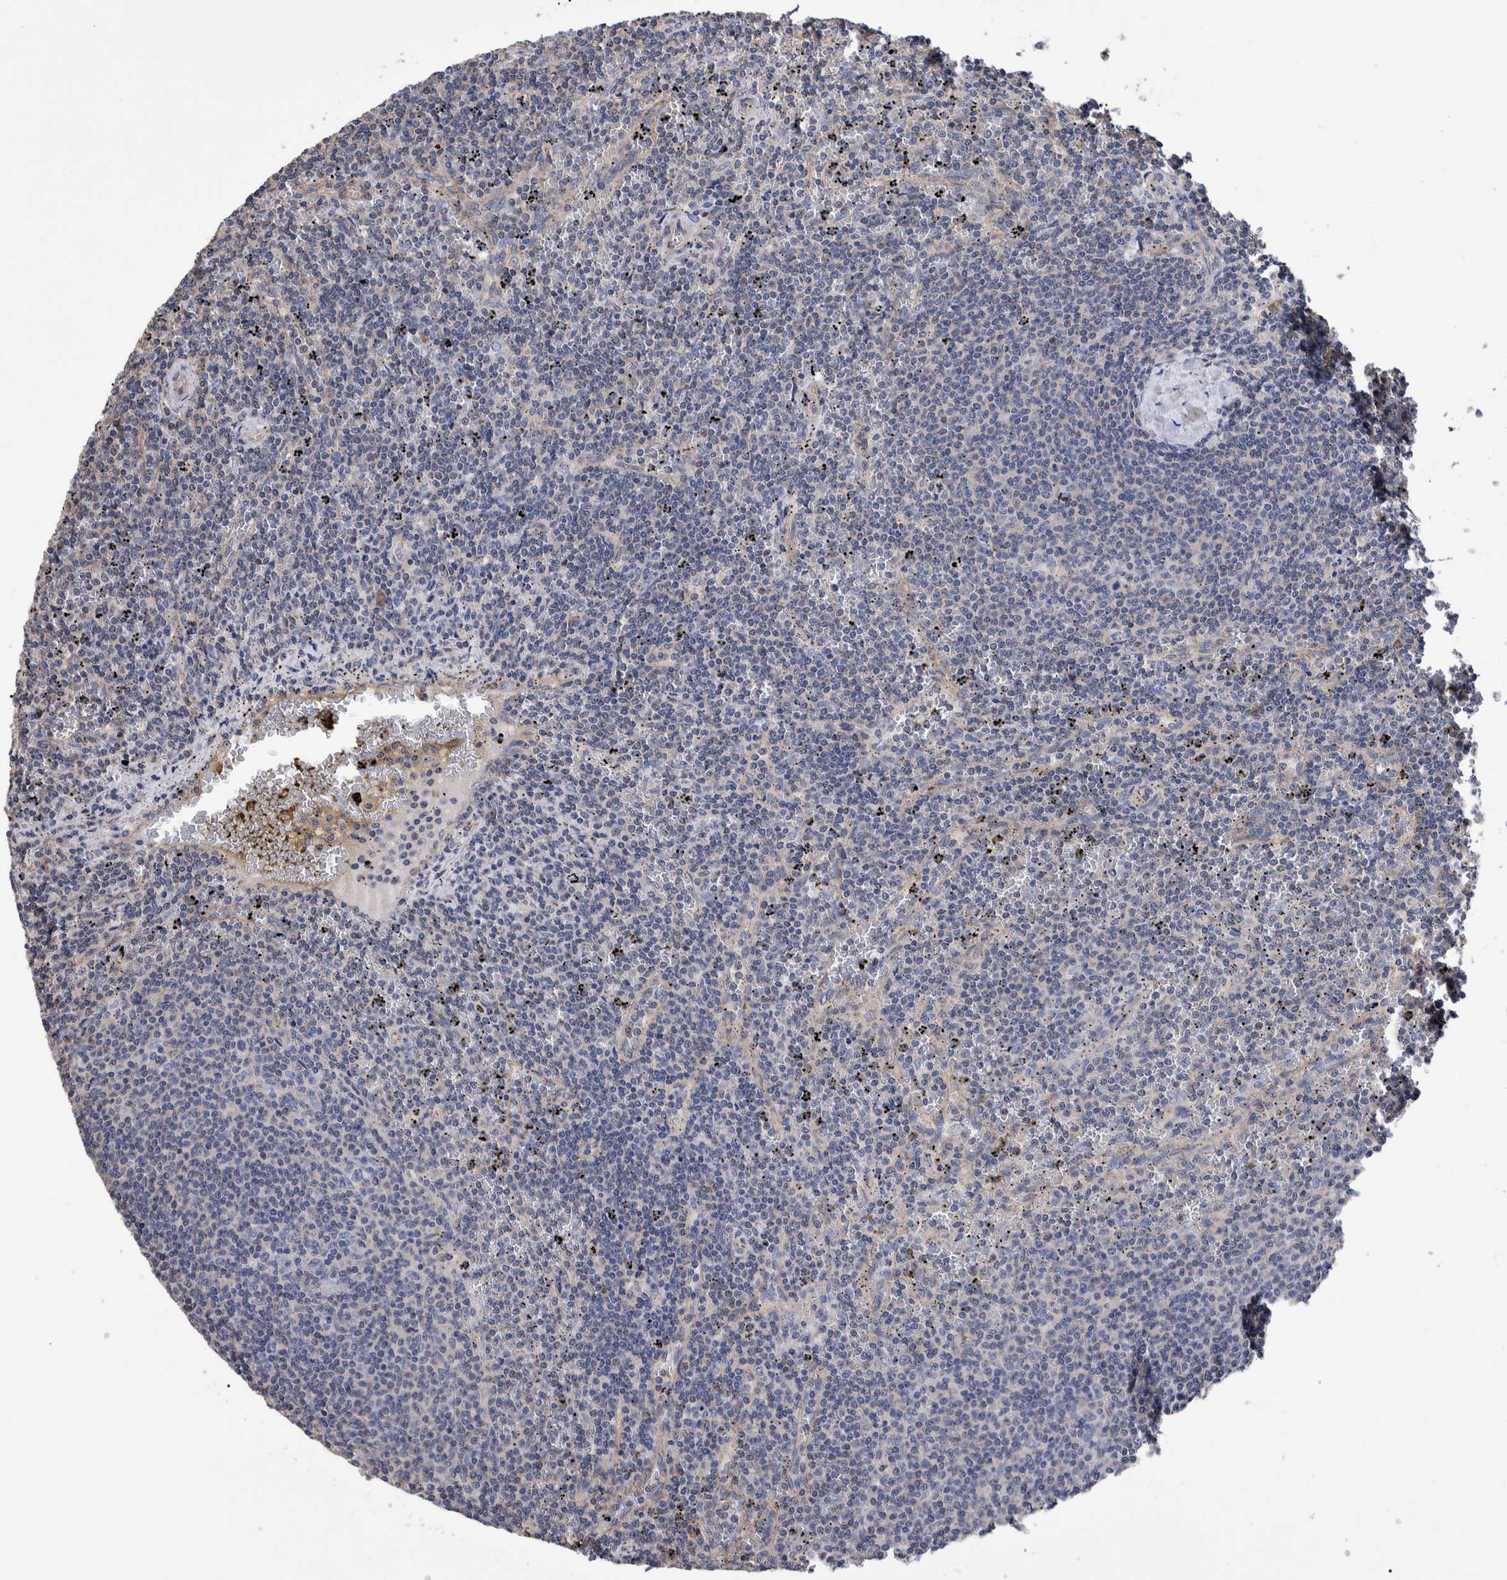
{"staining": {"intensity": "negative", "quantity": "none", "location": "none"}, "tissue": "lymphoma", "cell_type": "Tumor cells", "image_type": "cancer", "snomed": [{"axis": "morphology", "description": "Malignant lymphoma, non-Hodgkin's type, Low grade"}, {"axis": "topography", "description": "Spleen"}], "caption": "There is no significant expression in tumor cells of lymphoma.", "gene": "SLC45A4", "patient": {"sex": "female", "age": 50}}